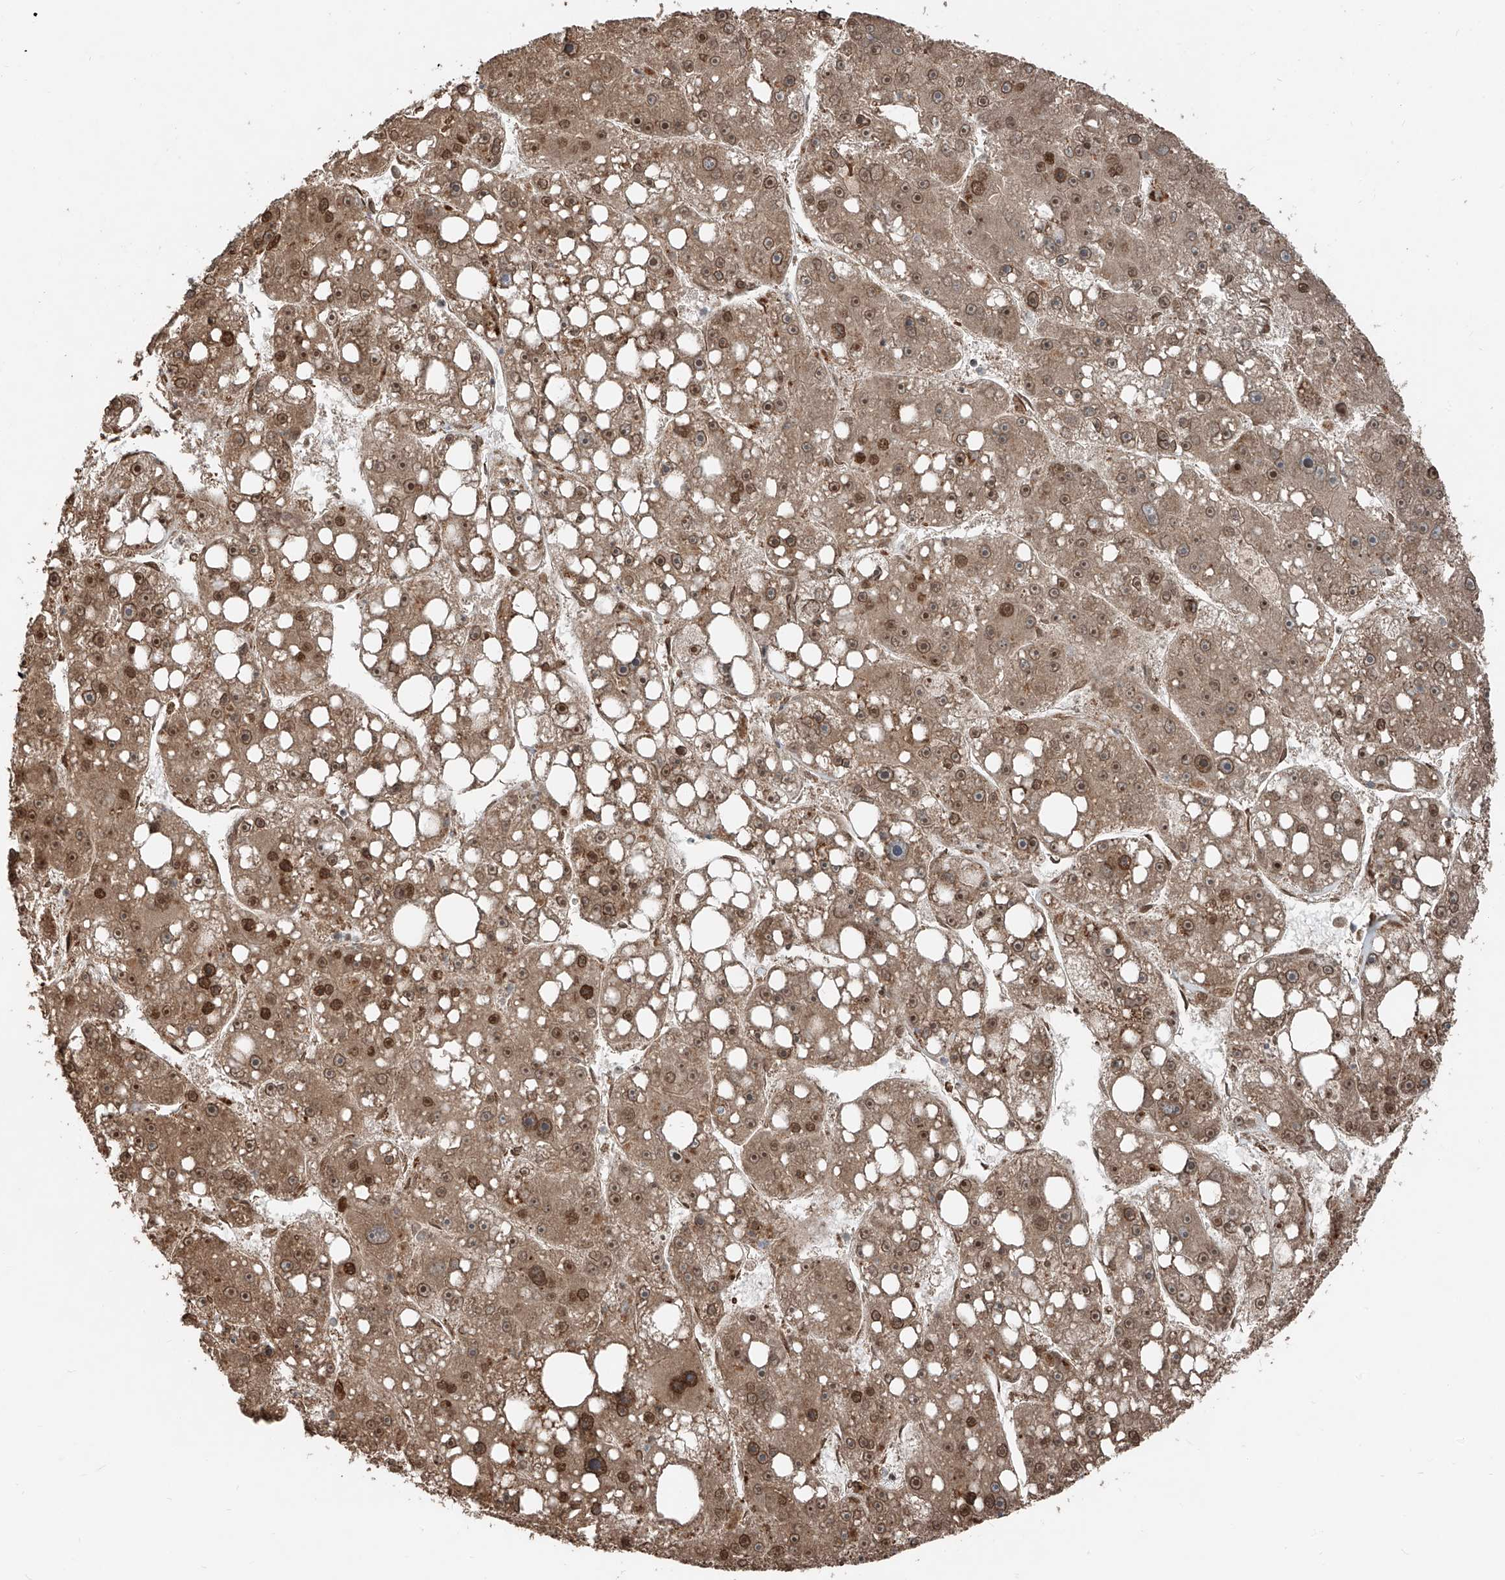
{"staining": {"intensity": "moderate", "quantity": ">75%", "location": "cytoplasmic/membranous,nuclear"}, "tissue": "liver cancer", "cell_type": "Tumor cells", "image_type": "cancer", "snomed": [{"axis": "morphology", "description": "Carcinoma, Hepatocellular, NOS"}, {"axis": "topography", "description": "Liver"}], "caption": "Immunohistochemical staining of hepatocellular carcinoma (liver) reveals medium levels of moderate cytoplasmic/membranous and nuclear expression in about >75% of tumor cells.", "gene": "CEP162", "patient": {"sex": "female", "age": 61}}